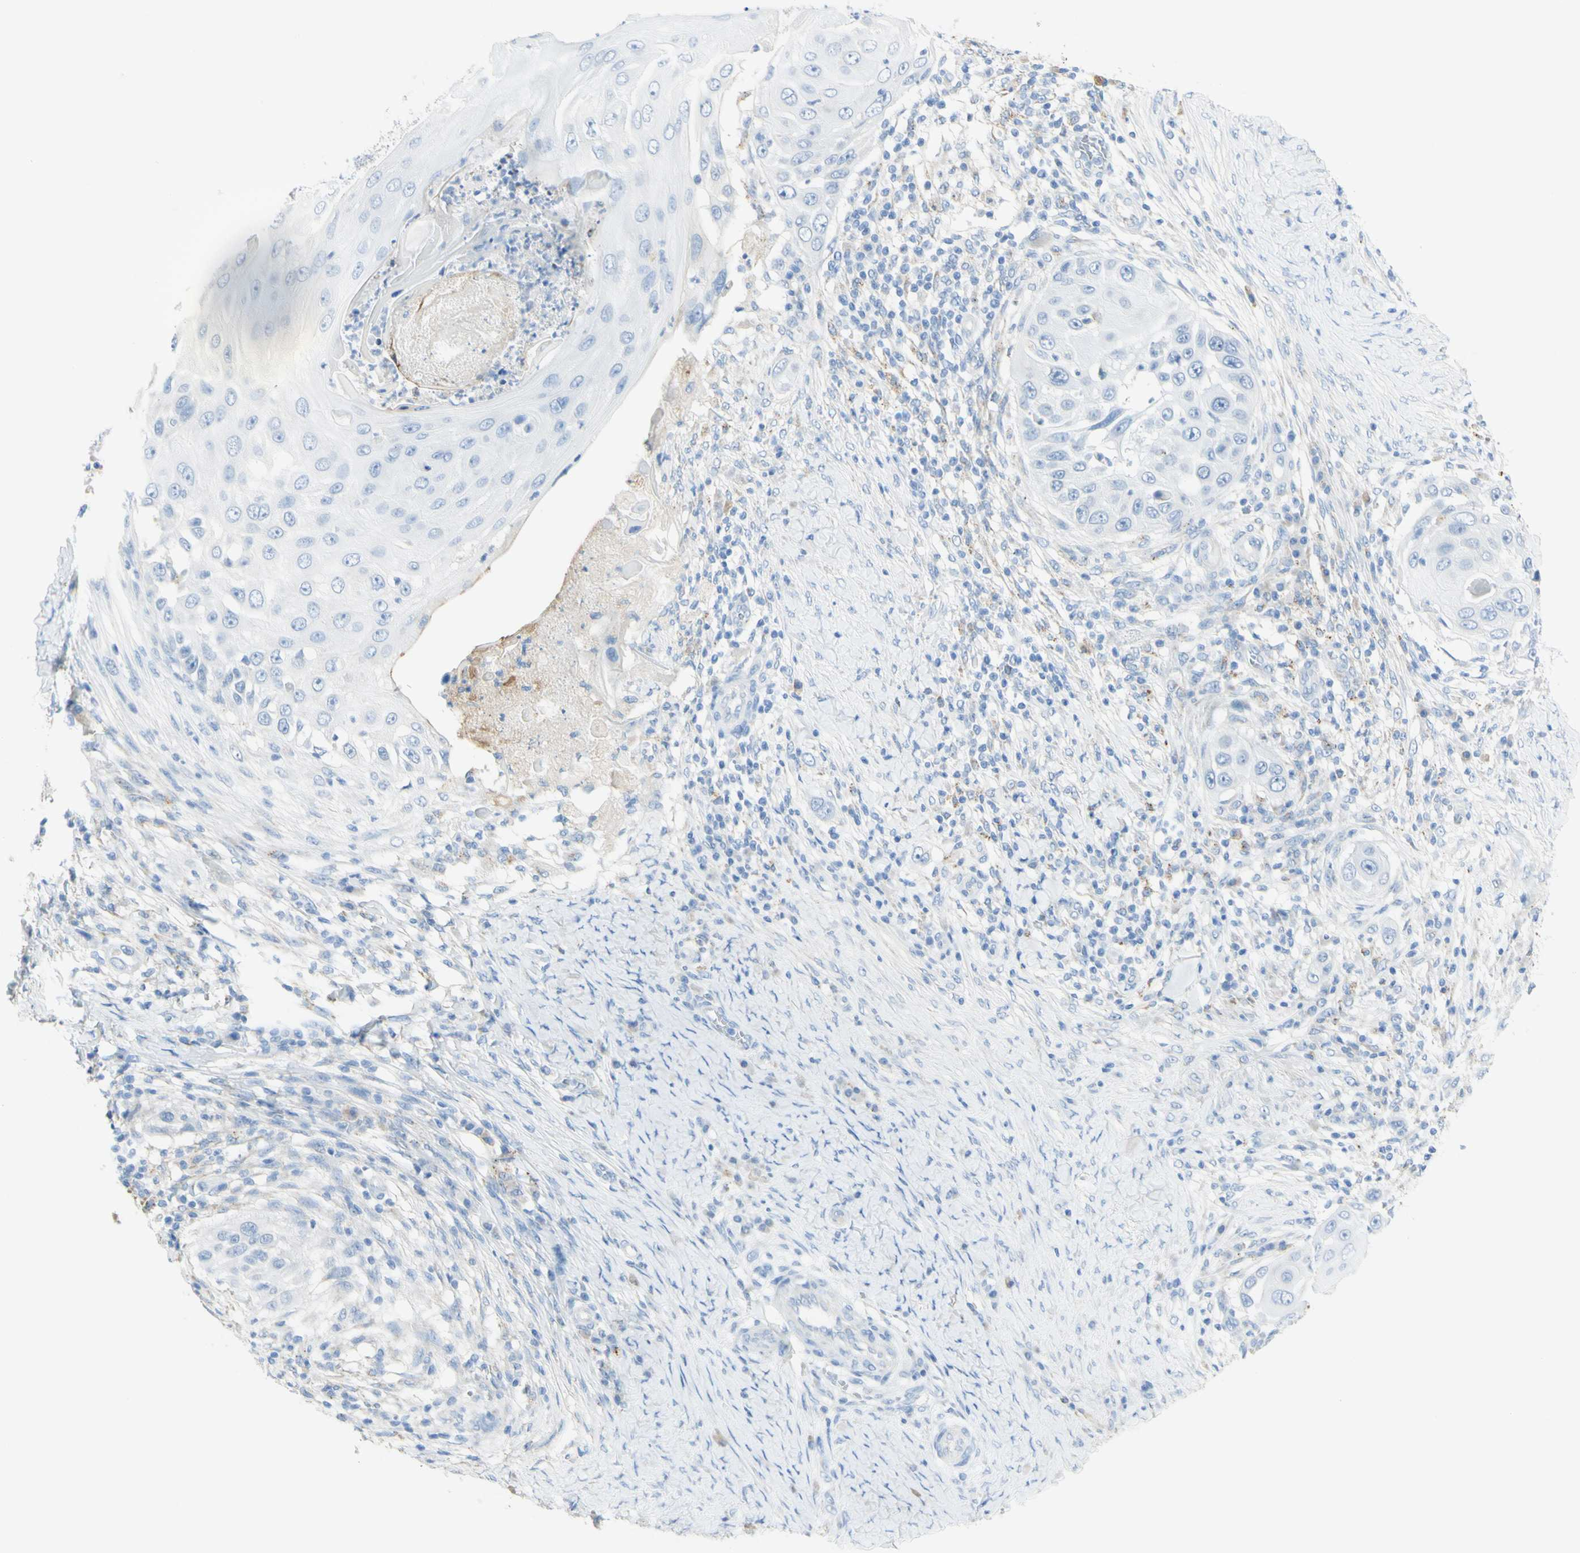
{"staining": {"intensity": "negative", "quantity": "none", "location": "none"}, "tissue": "skin cancer", "cell_type": "Tumor cells", "image_type": "cancer", "snomed": [{"axis": "morphology", "description": "Squamous cell carcinoma, NOS"}, {"axis": "topography", "description": "Skin"}], "caption": "The image demonstrates no staining of tumor cells in skin squamous cell carcinoma.", "gene": "TSPAN1", "patient": {"sex": "female", "age": 44}}